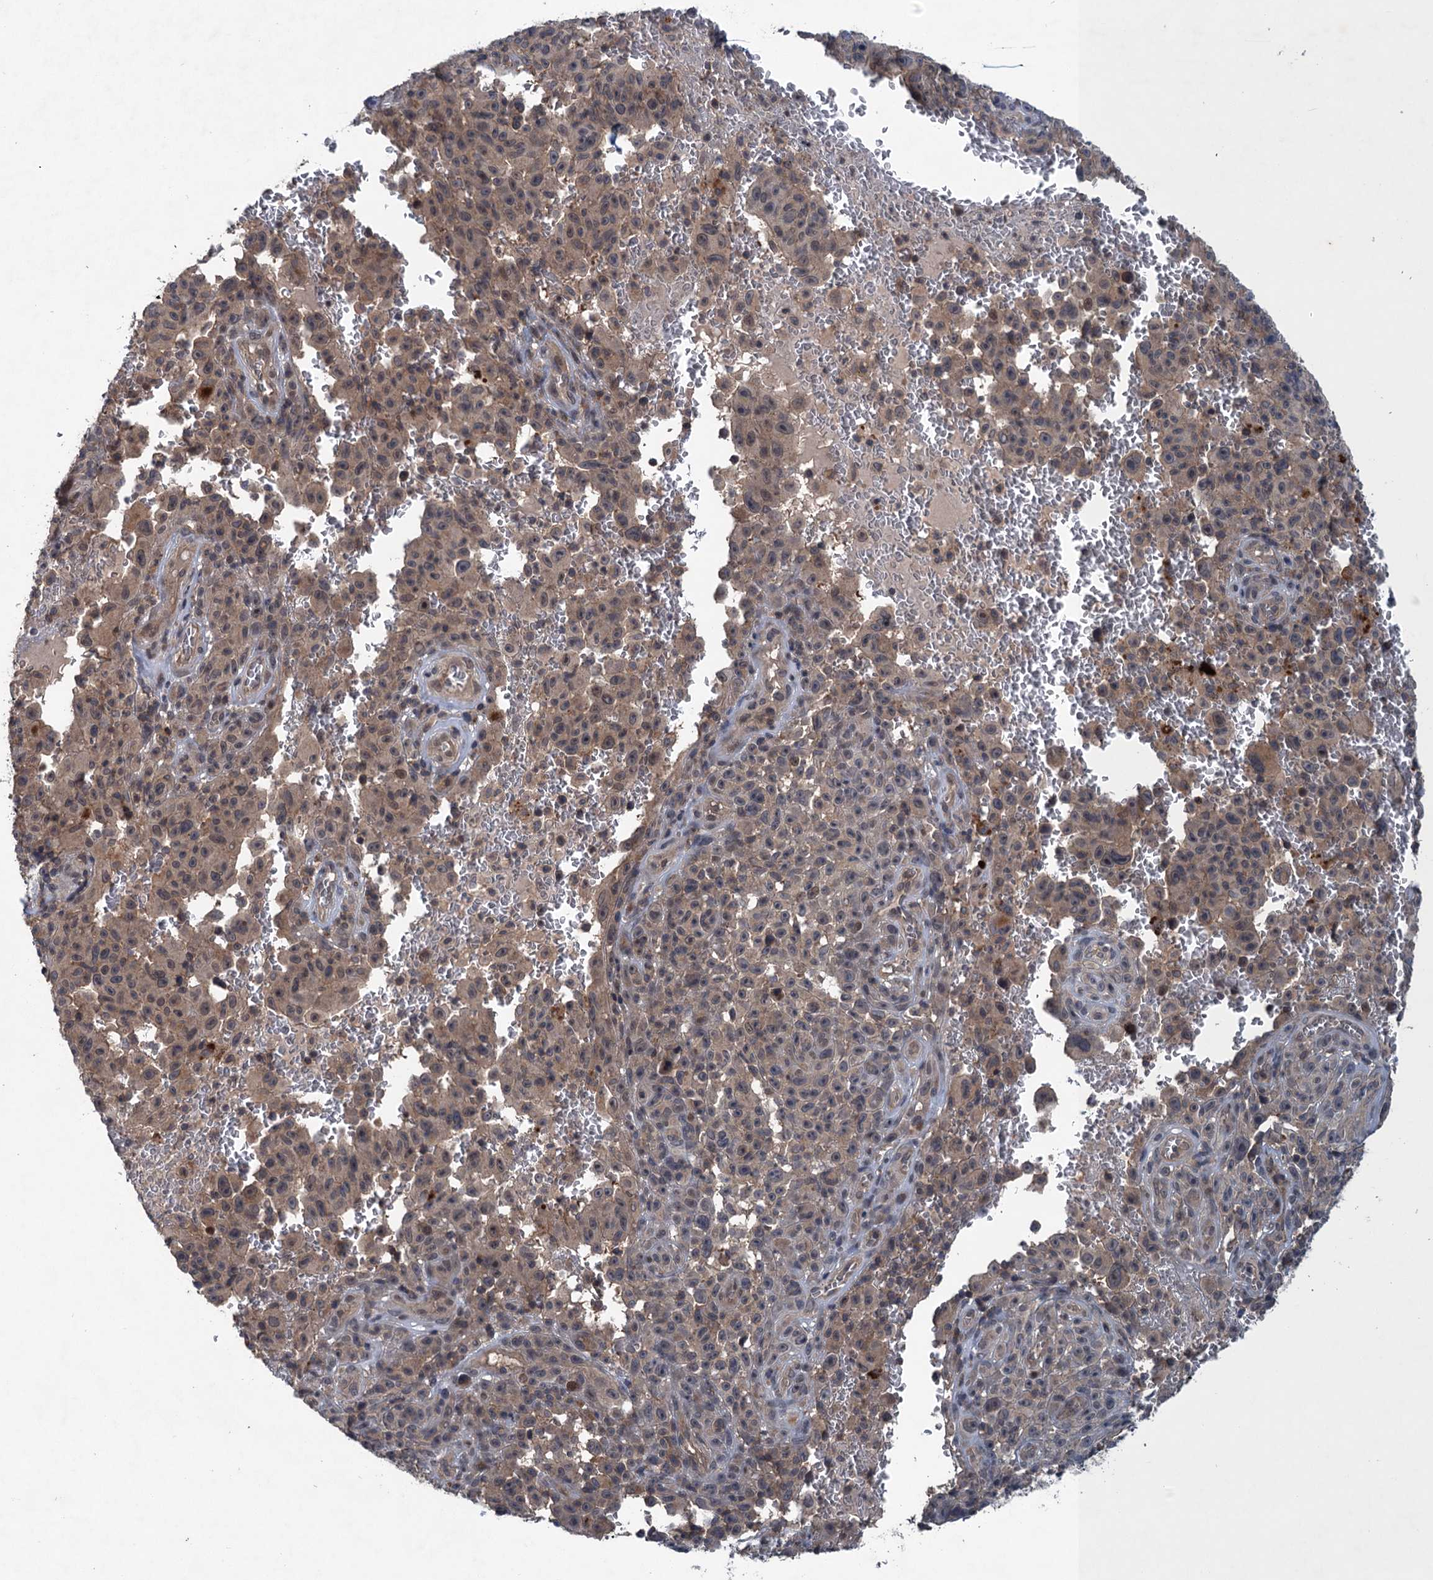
{"staining": {"intensity": "weak", "quantity": ">75%", "location": "cytoplasmic/membranous,nuclear"}, "tissue": "melanoma", "cell_type": "Tumor cells", "image_type": "cancer", "snomed": [{"axis": "morphology", "description": "Malignant melanoma, NOS"}, {"axis": "topography", "description": "Skin"}], "caption": "An image of human melanoma stained for a protein demonstrates weak cytoplasmic/membranous and nuclear brown staining in tumor cells.", "gene": "RNF165", "patient": {"sex": "female", "age": 82}}